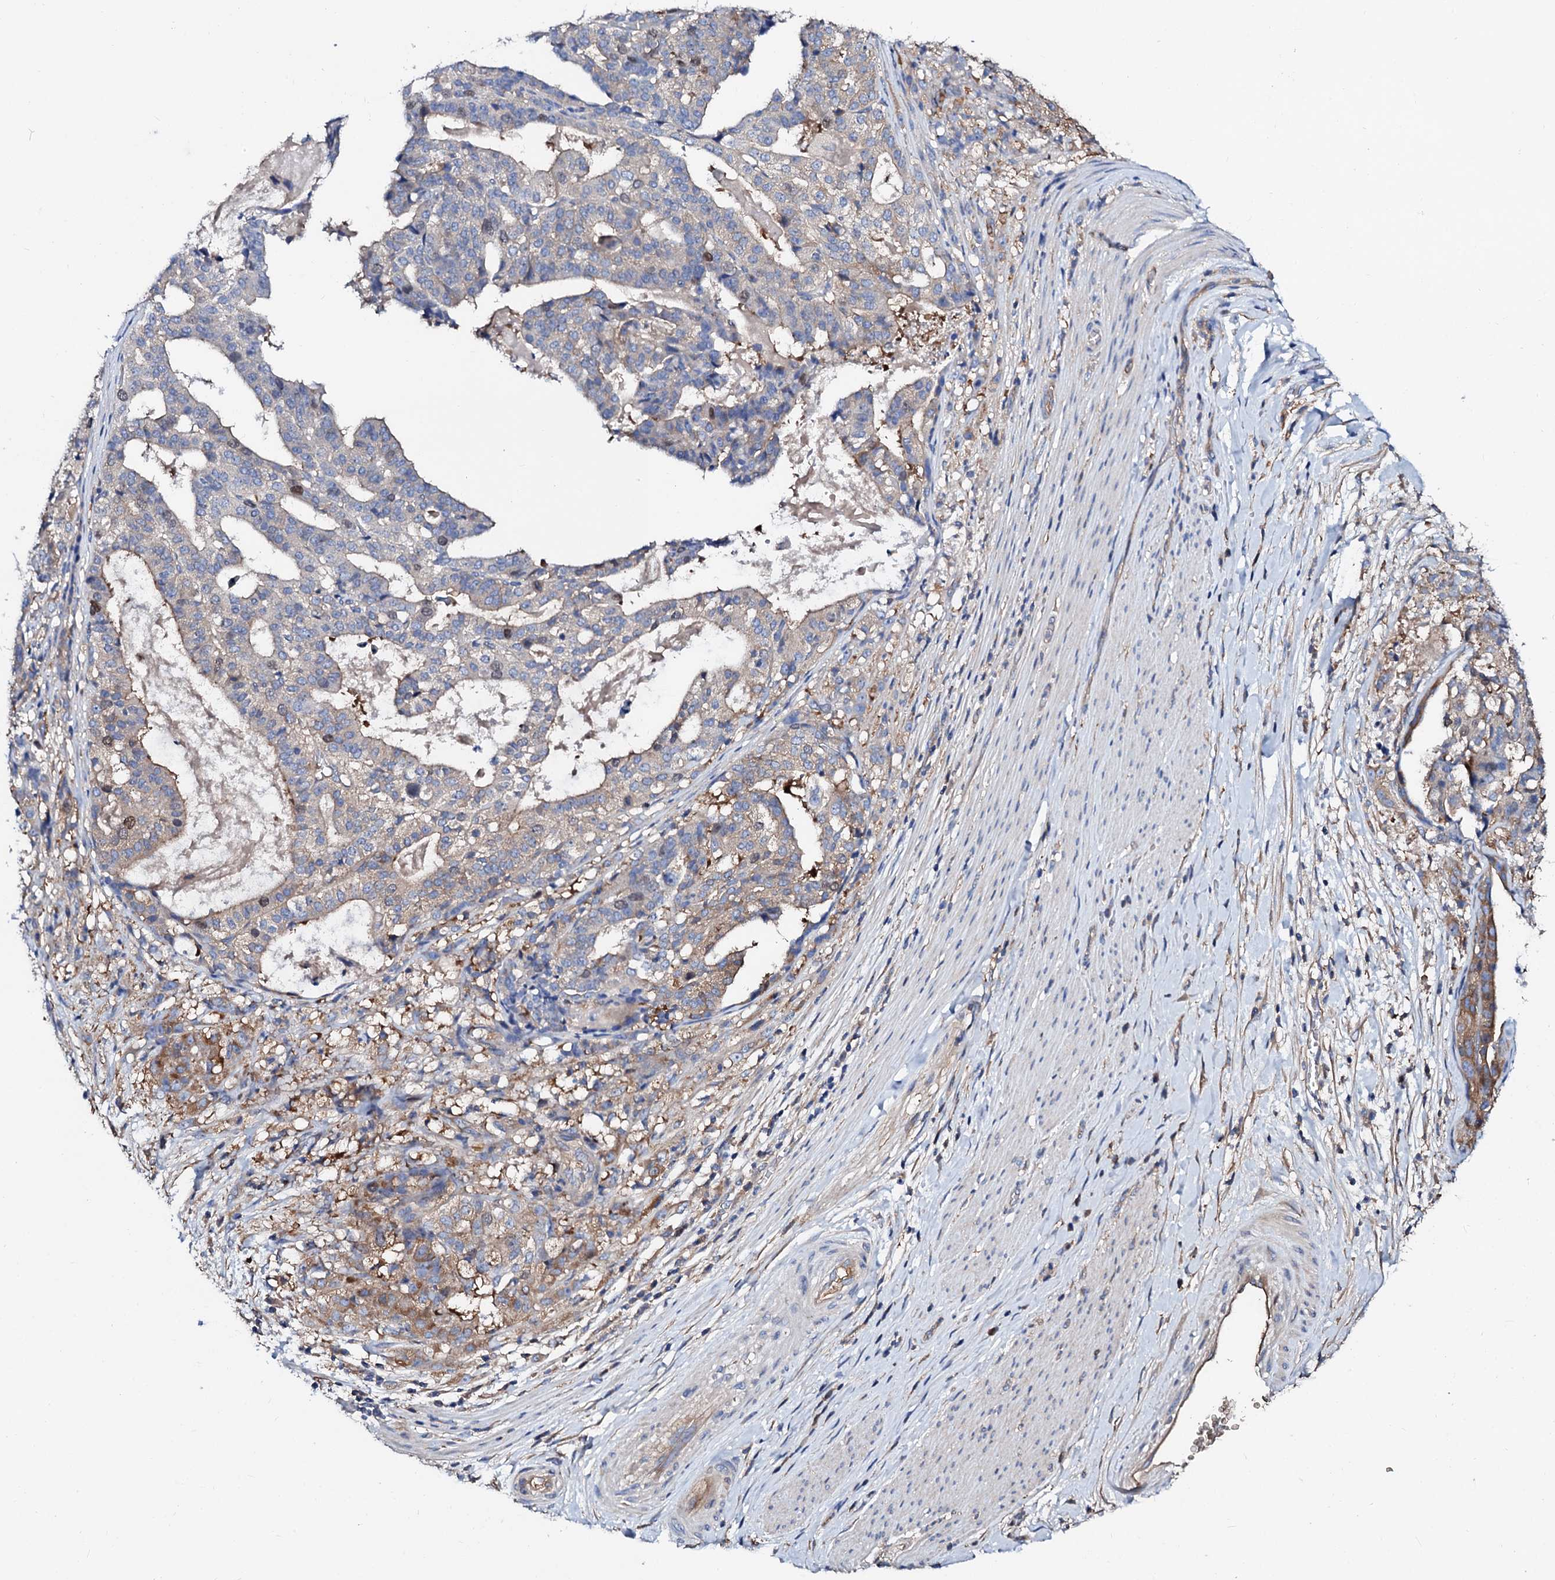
{"staining": {"intensity": "weak", "quantity": "<25%", "location": "cytoplasmic/membranous"}, "tissue": "stomach cancer", "cell_type": "Tumor cells", "image_type": "cancer", "snomed": [{"axis": "morphology", "description": "Adenocarcinoma, NOS"}, {"axis": "topography", "description": "Stomach"}], "caption": "An image of stomach cancer stained for a protein reveals no brown staining in tumor cells.", "gene": "CSKMT", "patient": {"sex": "male", "age": 48}}